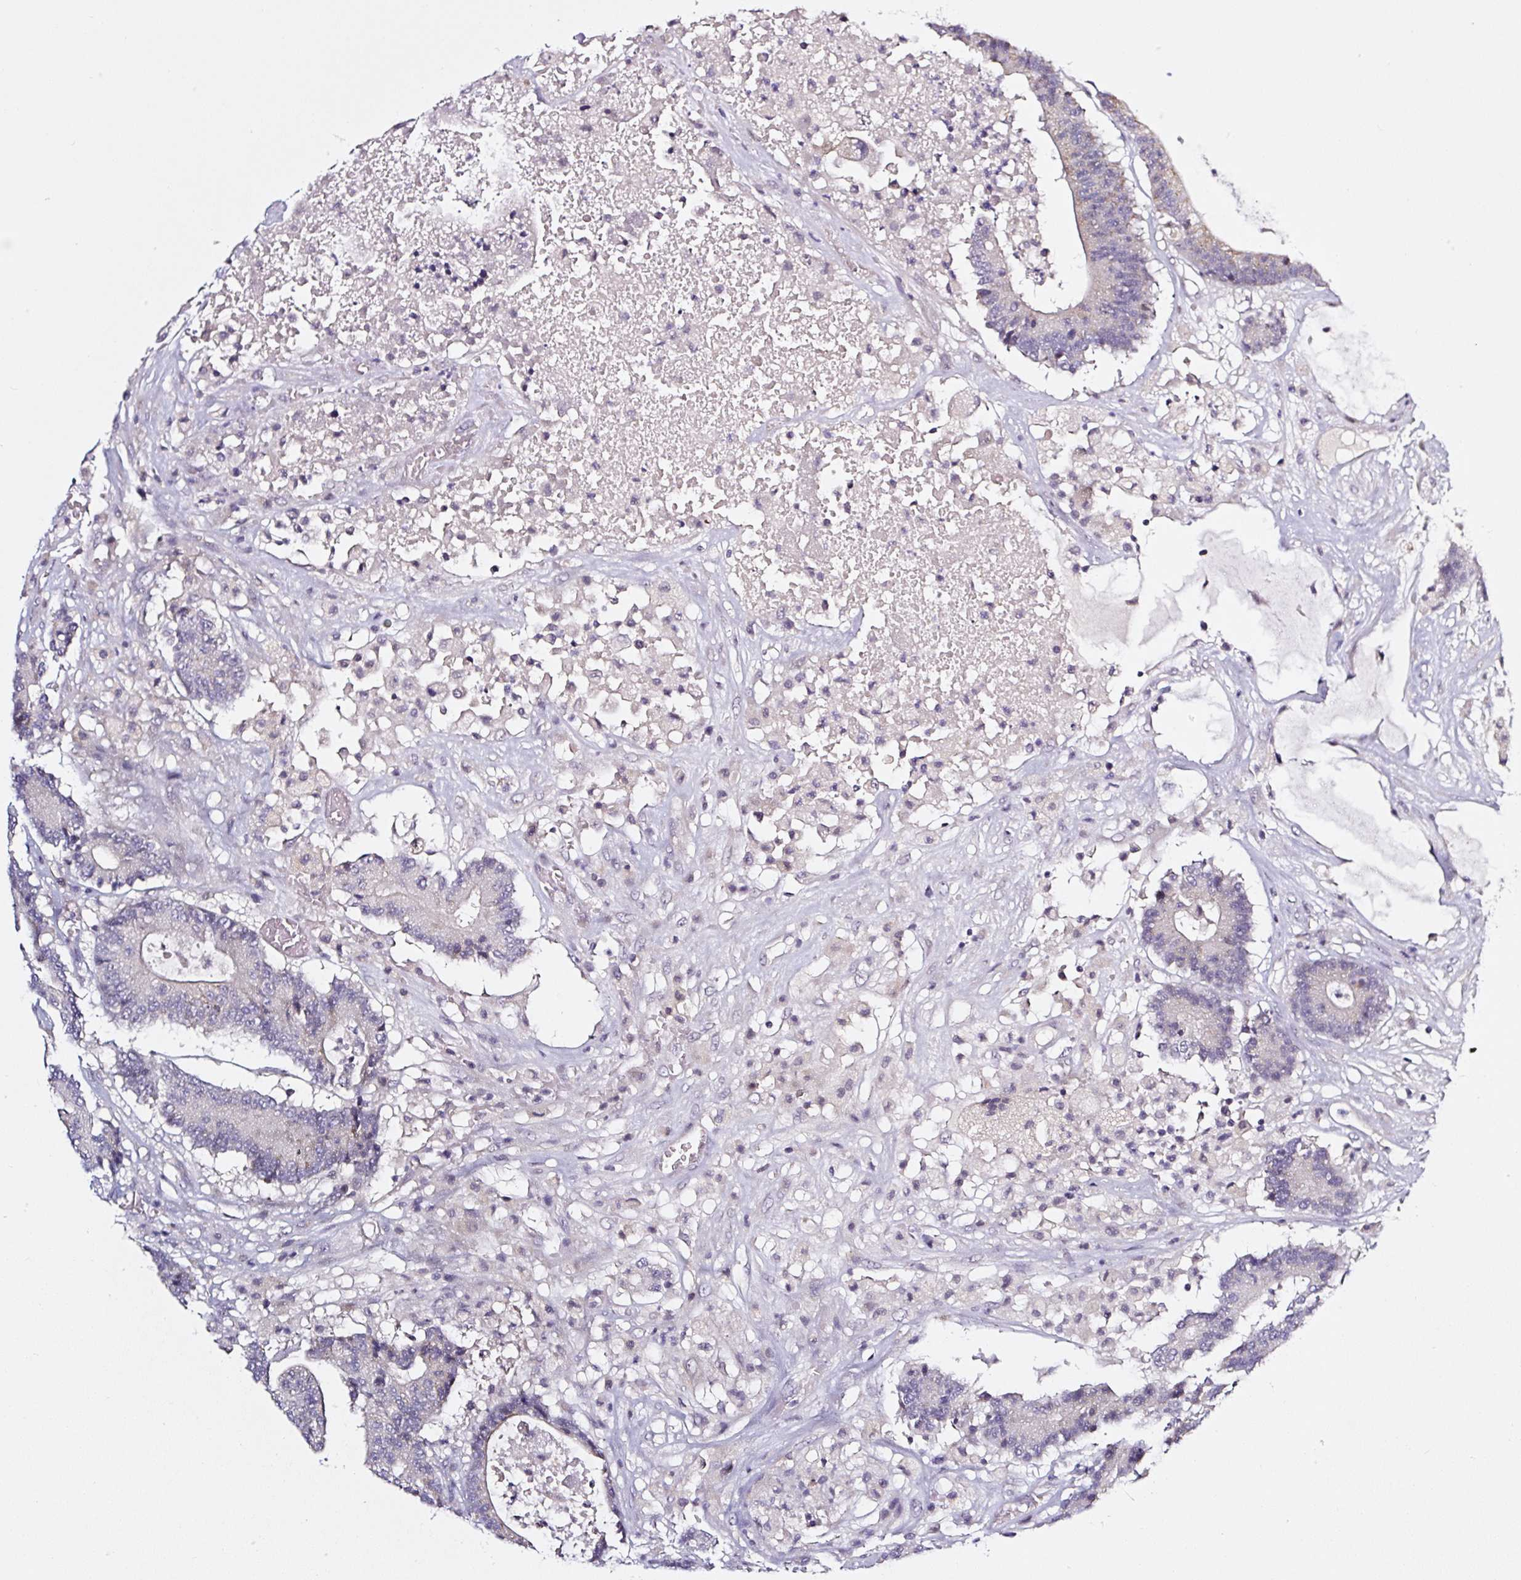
{"staining": {"intensity": "negative", "quantity": "none", "location": "none"}, "tissue": "colorectal cancer", "cell_type": "Tumor cells", "image_type": "cancer", "snomed": [{"axis": "morphology", "description": "Adenocarcinoma, NOS"}, {"axis": "topography", "description": "Colon"}], "caption": "There is no significant positivity in tumor cells of adenocarcinoma (colorectal).", "gene": "PRKAA2", "patient": {"sex": "female", "age": 84}}